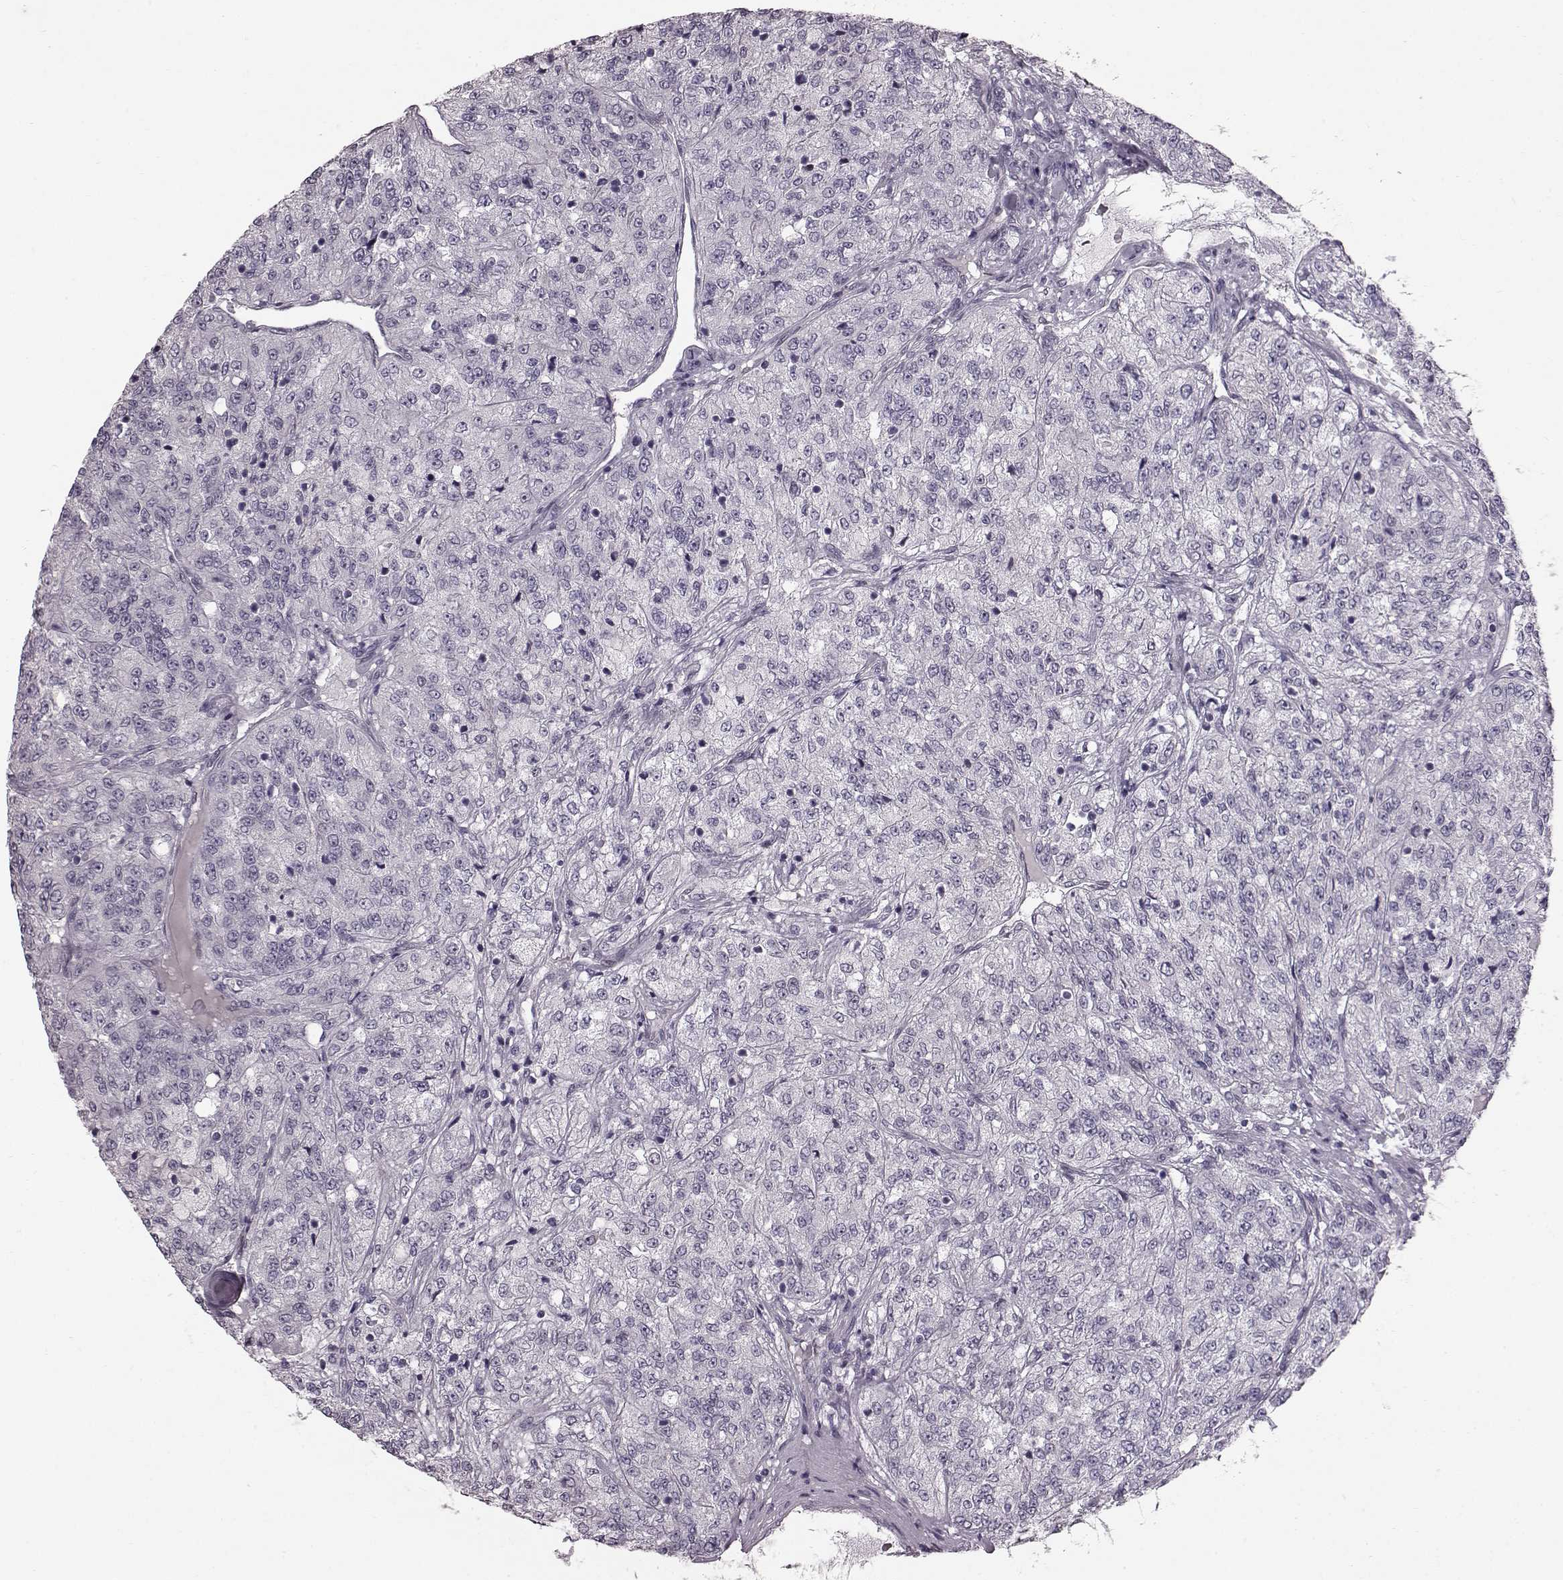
{"staining": {"intensity": "negative", "quantity": "none", "location": "none"}, "tissue": "renal cancer", "cell_type": "Tumor cells", "image_type": "cancer", "snomed": [{"axis": "morphology", "description": "Adenocarcinoma, NOS"}, {"axis": "topography", "description": "Kidney"}], "caption": "DAB immunohistochemical staining of human renal cancer demonstrates no significant positivity in tumor cells.", "gene": "TCHHL1", "patient": {"sex": "female", "age": 63}}